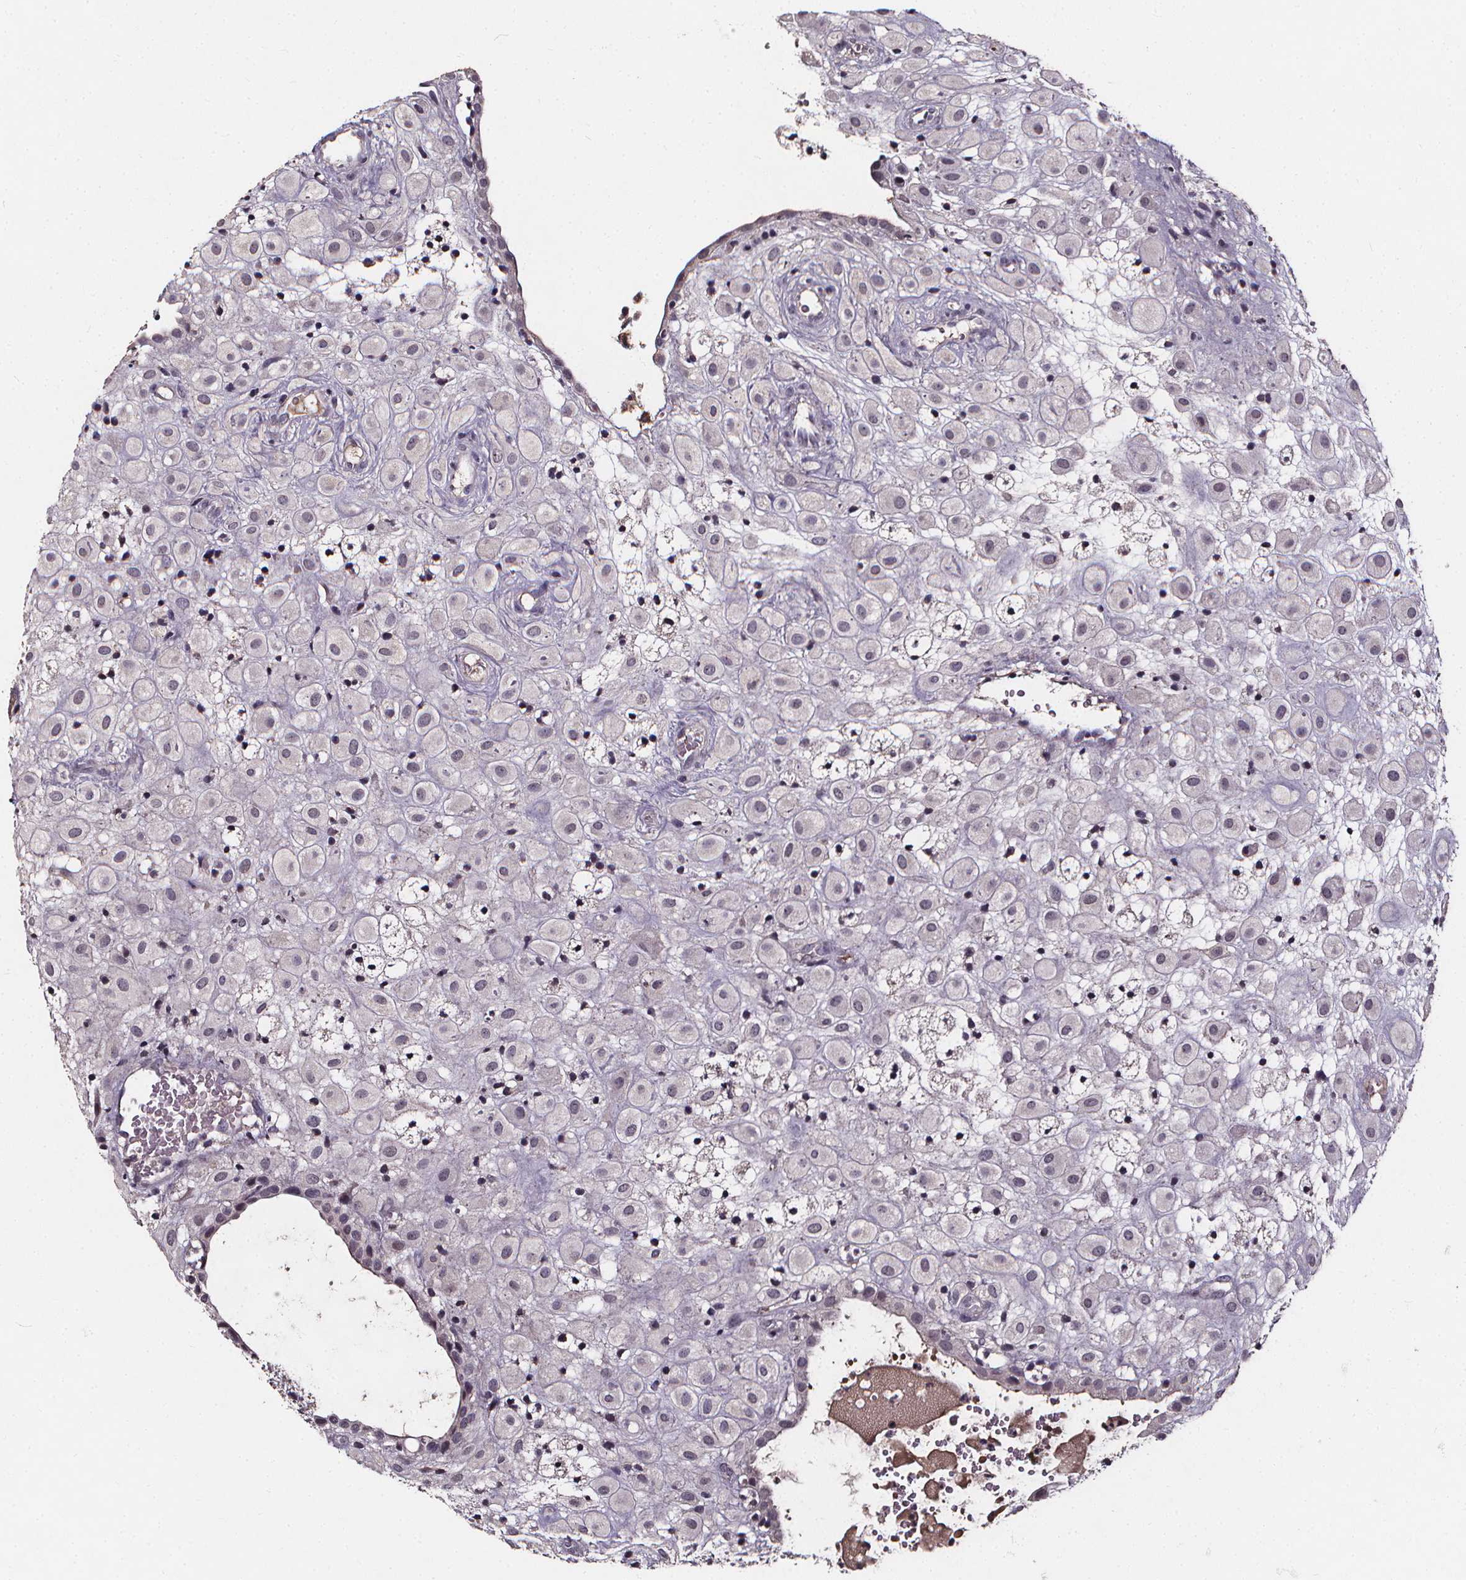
{"staining": {"intensity": "negative", "quantity": "none", "location": "none"}, "tissue": "placenta", "cell_type": "Decidual cells", "image_type": "normal", "snomed": [{"axis": "morphology", "description": "Normal tissue, NOS"}, {"axis": "topography", "description": "Placenta"}], "caption": "Placenta stained for a protein using IHC shows no expression decidual cells.", "gene": "SPAG8", "patient": {"sex": "female", "age": 24}}